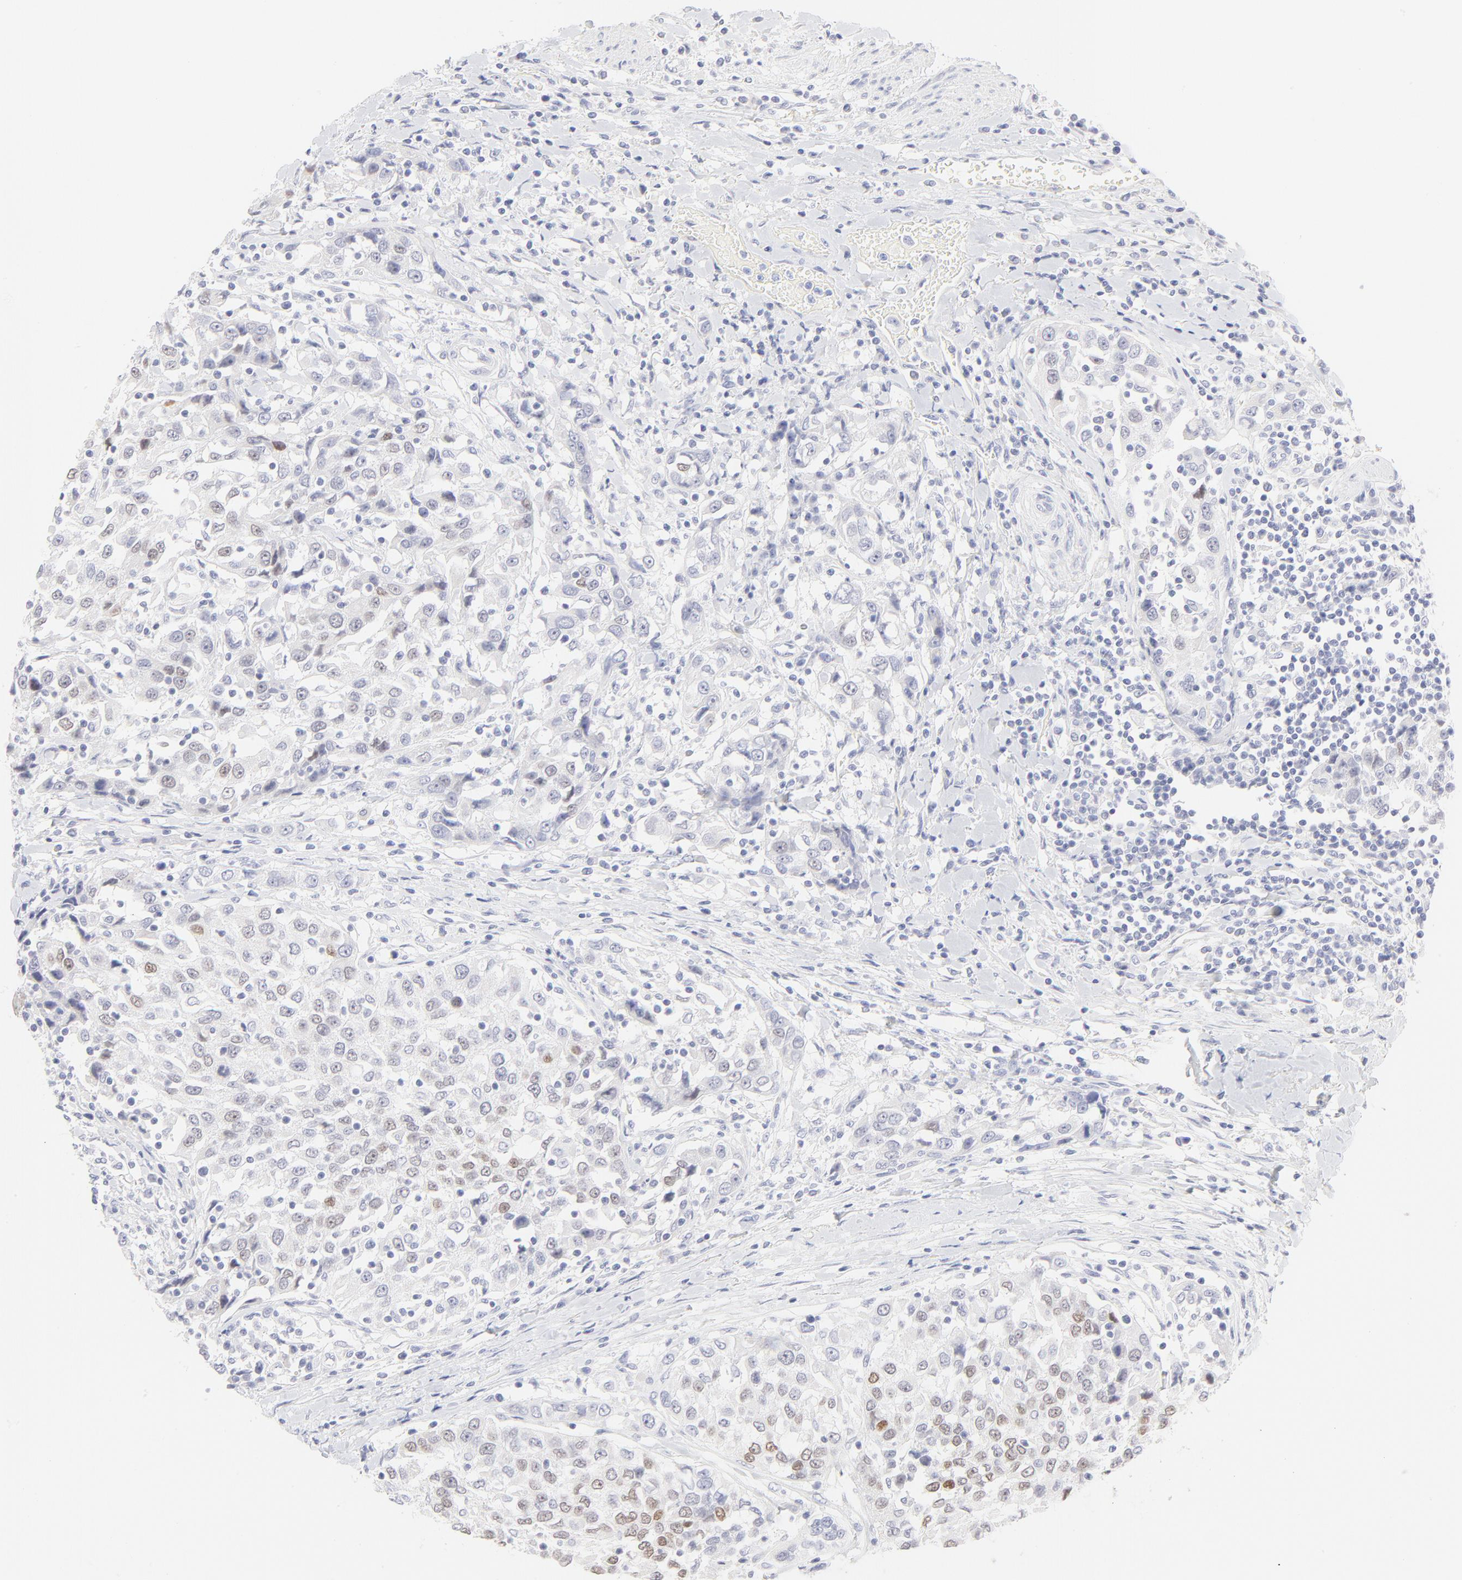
{"staining": {"intensity": "moderate", "quantity": "25%-75%", "location": "nuclear"}, "tissue": "urothelial cancer", "cell_type": "Tumor cells", "image_type": "cancer", "snomed": [{"axis": "morphology", "description": "Urothelial carcinoma, High grade"}, {"axis": "topography", "description": "Urinary bladder"}], "caption": "Human urothelial carcinoma (high-grade) stained for a protein (brown) exhibits moderate nuclear positive staining in approximately 25%-75% of tumor cells.", "gene": "ELF3", "patient": {"sex": "female", "age": 80}}